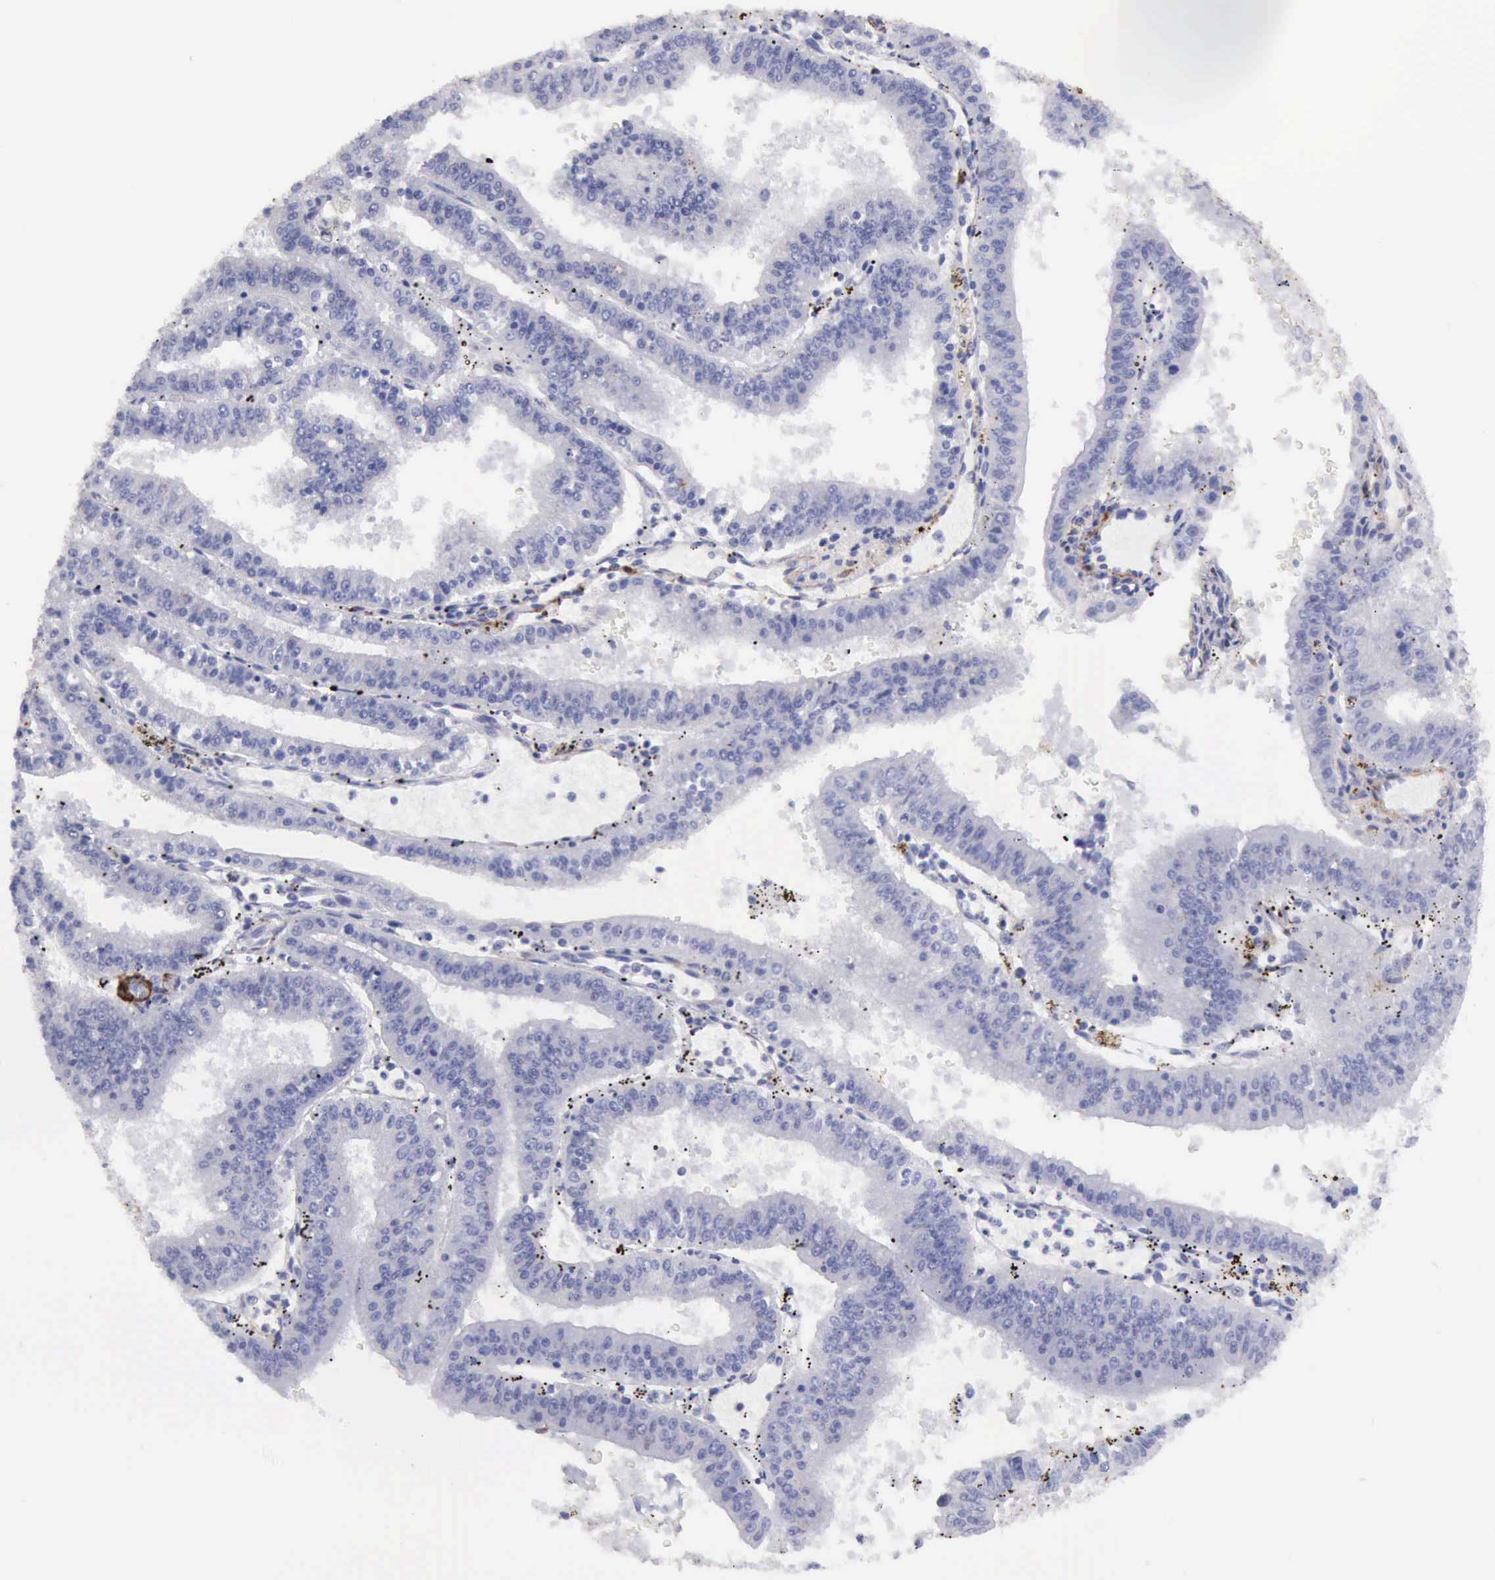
{"staining": {"intensity": "negative", "quantity": "none", "location": "none"}, "tissue": "endometrial cancer", "cell_type": "Tumor cells", "image_type": "cancer", "snomed": [{"axis": "morphology", "description": "Adenocarcinoma, NOS"}, {"axis": "topography", "description": "Endometrium"}], "caption": "Immunohistochemistry (IHC) histopathology image of neoplastic tissue: endometrial cancer stained with DAB exhibits no significant protein expression in tumor cells.", "gene": "AOC3", "patient": {"sex": "female", "age": 66}}